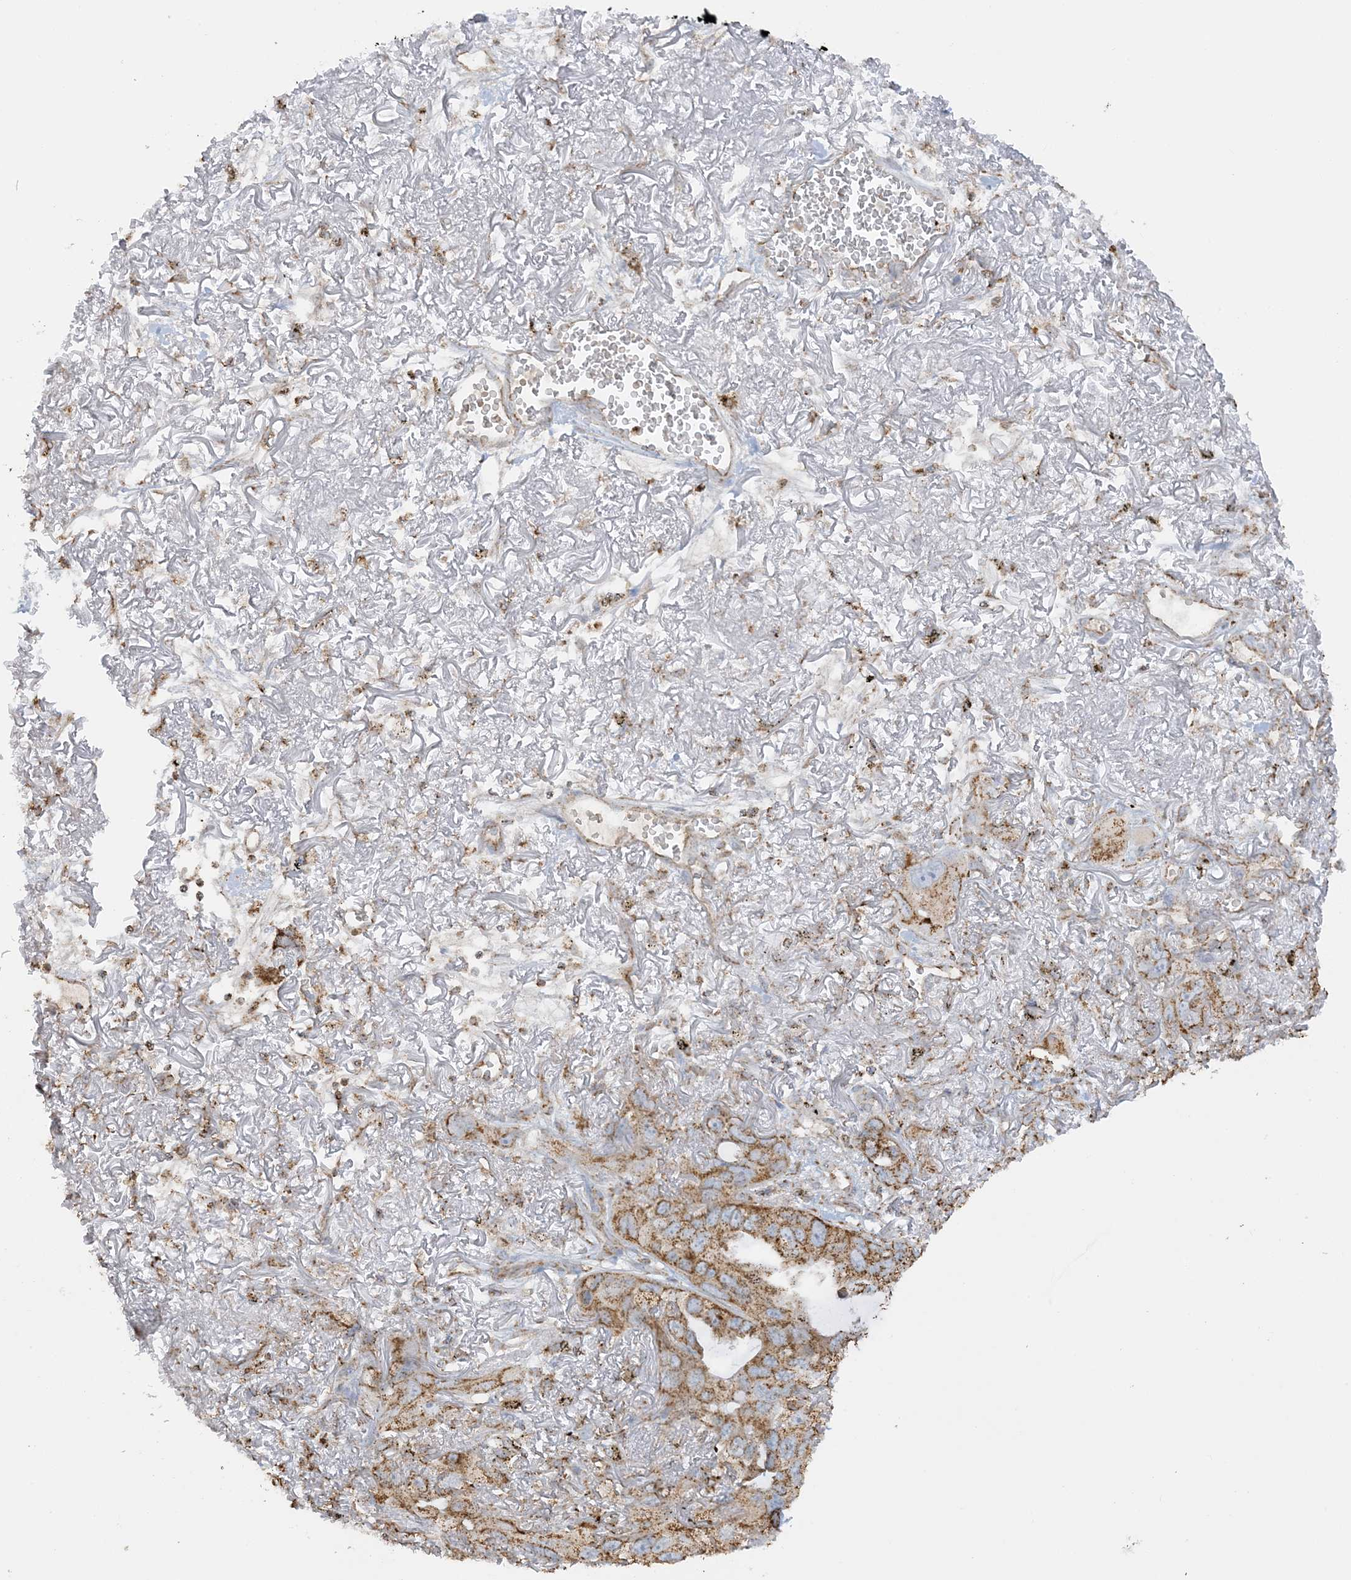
{"staining": {"intensity": "moderate", "quantity": ">75%", "location": "cytoplasmic/membranous"}, "tissue": "lung cancer", "cell_type": "Tumor cells", "image_type": "cancer", "snomed": [{"axis": "morphology", "description": "Squamous cell carcinoma, NOS"}, {"axis": "topography", "description": "Lung"}], "caption": "This micrograph exhibits immunohistochemistry (IHC) staining of human lung cancer (squamous cell carcinoma), with medium moderate cytoplasmic/membranous positivity in approximately >75% of tumor cells.", "gene": "AGA", "patient": {"sex": "female", "age": 73}}